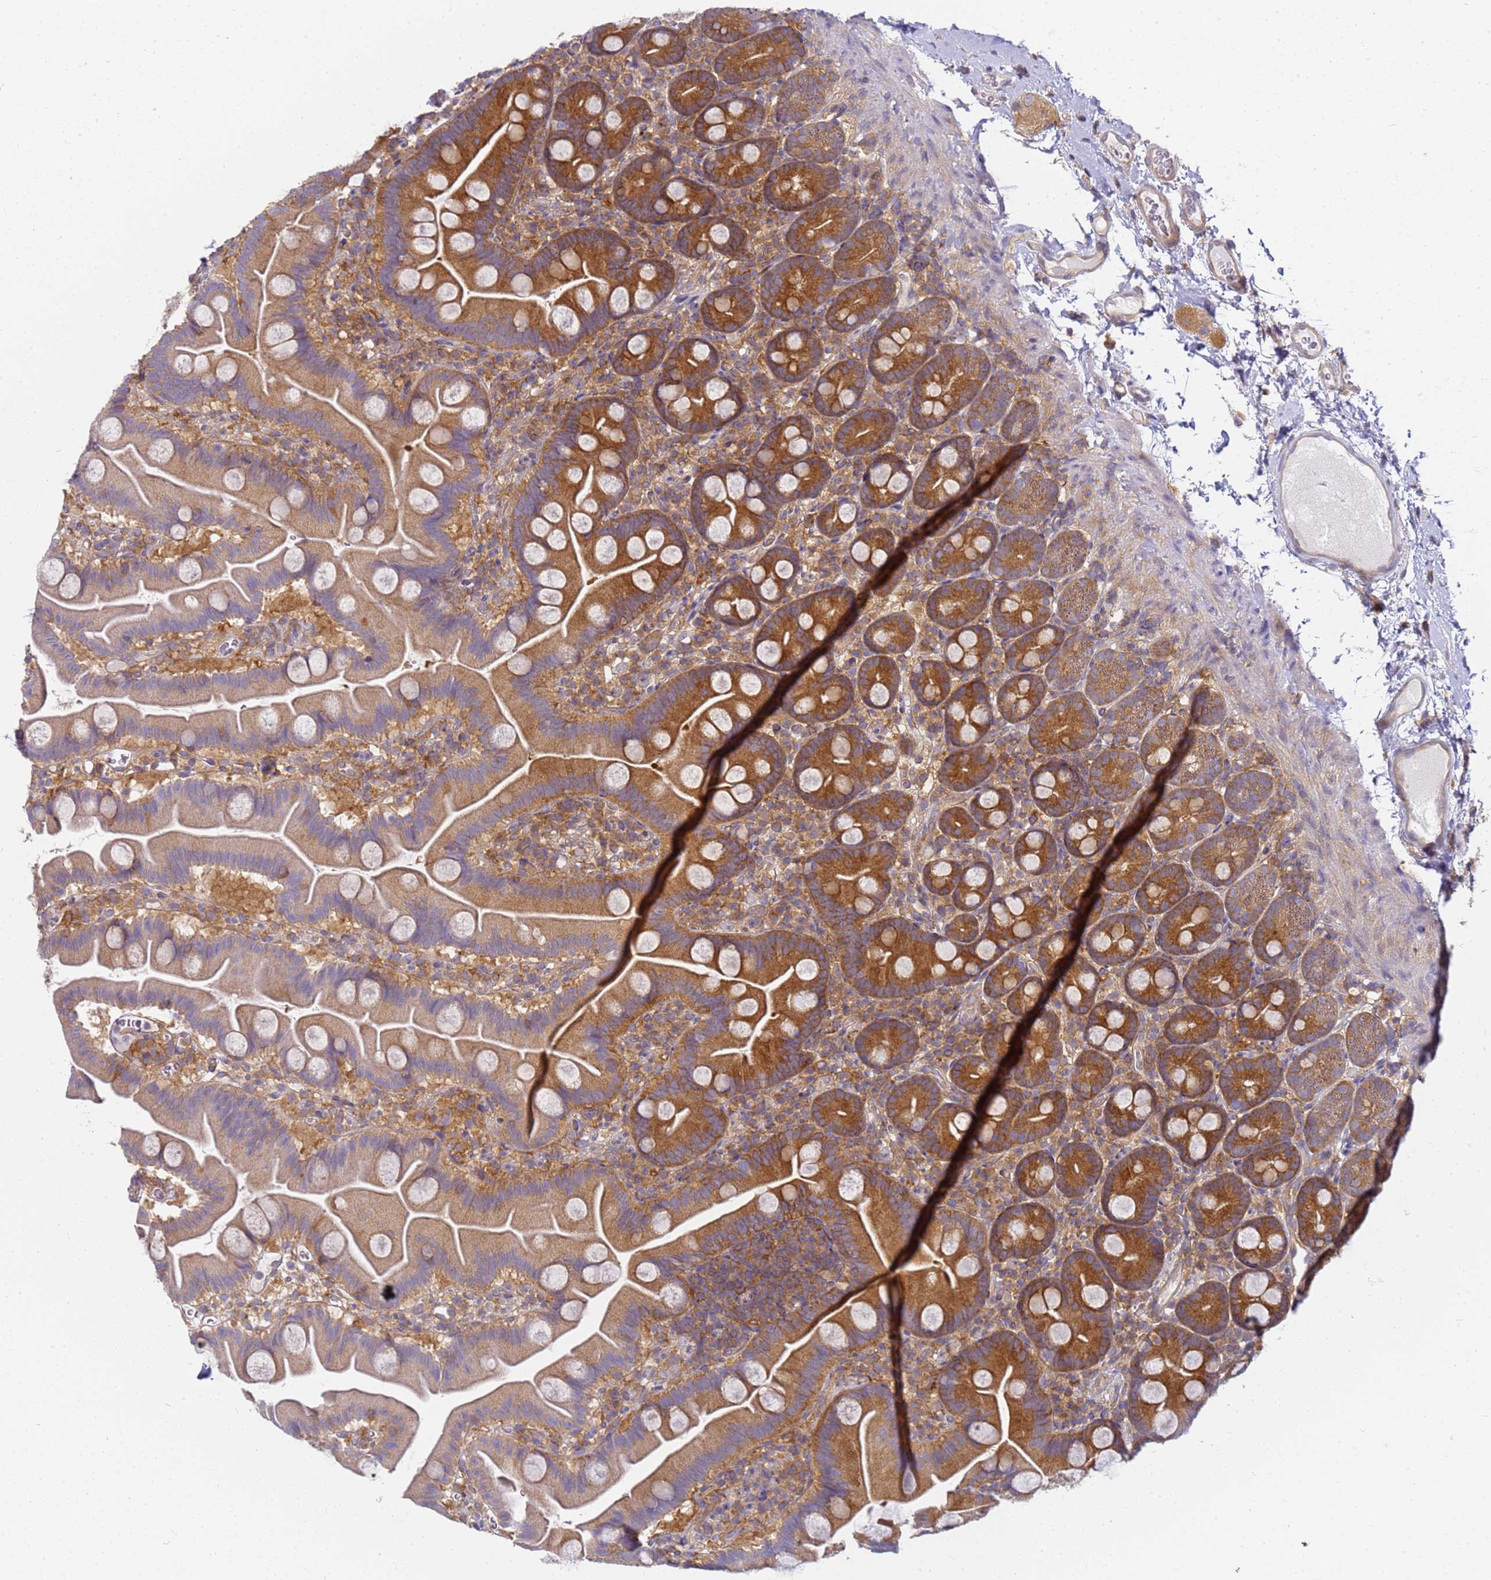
{"staining": {"intensity": "moderate", "quantity": "25%-75%", "location": "cytoplasmic/membranous"}, "tissue": "small intestine", "cell_type": "Glandular cells", "image_type": "normal", "snomed": [{"axis": "morphology", "description": "Normal tissue, NOS"}, {"axis": "topography", "description": "Small intestine"}], "caption": "Immunohistochemical staining of benign small intestine displays medium levels of moderate cytoplasmic/membranous expression in about 25%-75% of glandular cells.", "gene": "CHM", "patient": {"sex": "female", "age": 68}}